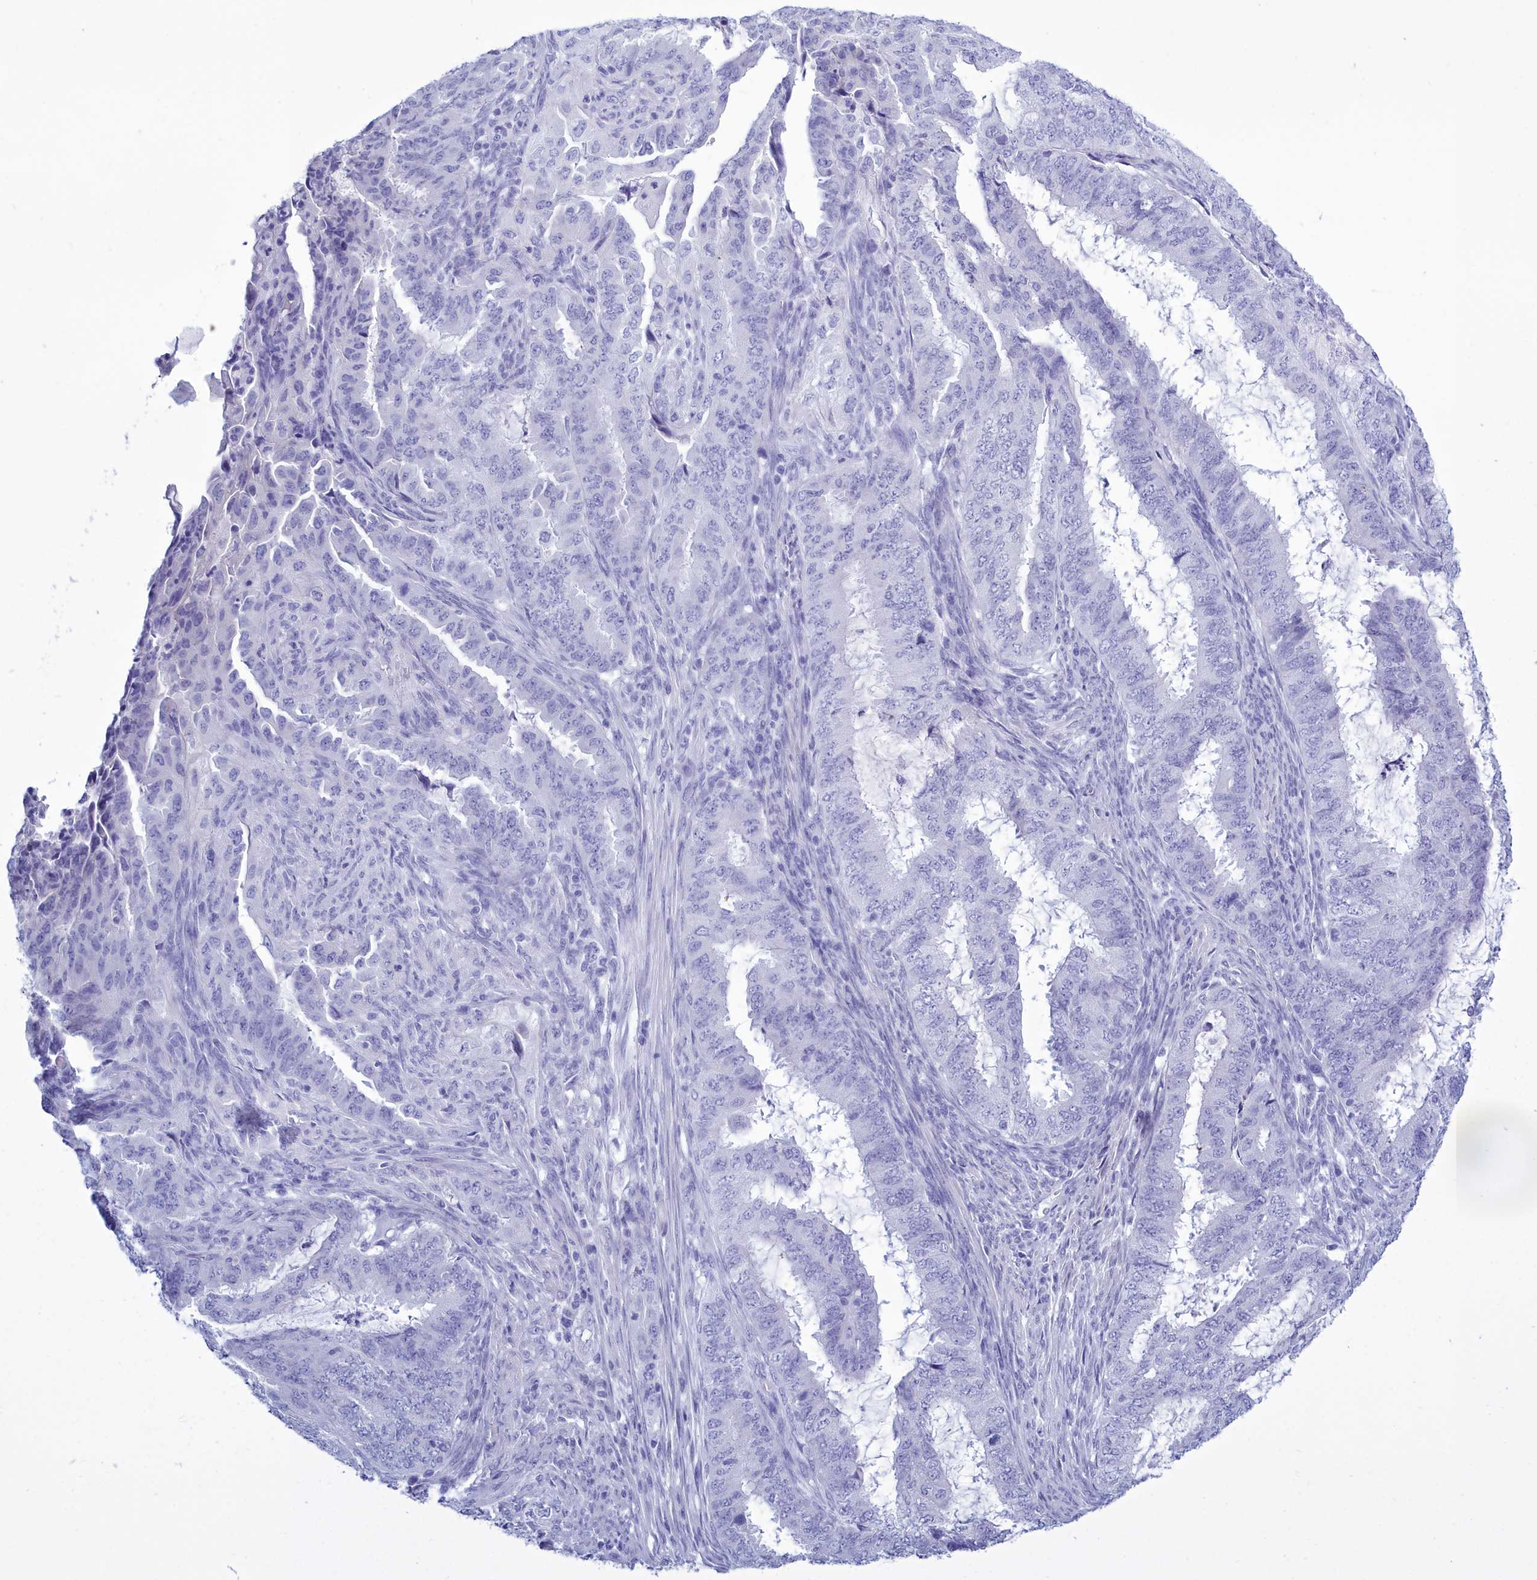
{"staining": {"intensity": "negative", "quantity": "none", "location": "none"}, "tissue": "endometrial cancer", "cell_type": "Tumor cells", "image_type": "cancer", "snomed": [{"axis": "morphology", "description": "Adenocarcinoma, NOS"}, {"axis": "topography", "description": "Endometrium"}], "caption": "An image of human endometrial adenocarcinoma is negative for staining in tumor cells.", "gene": "TMEM97", "patient": {"sex": "female", "age": 51}}